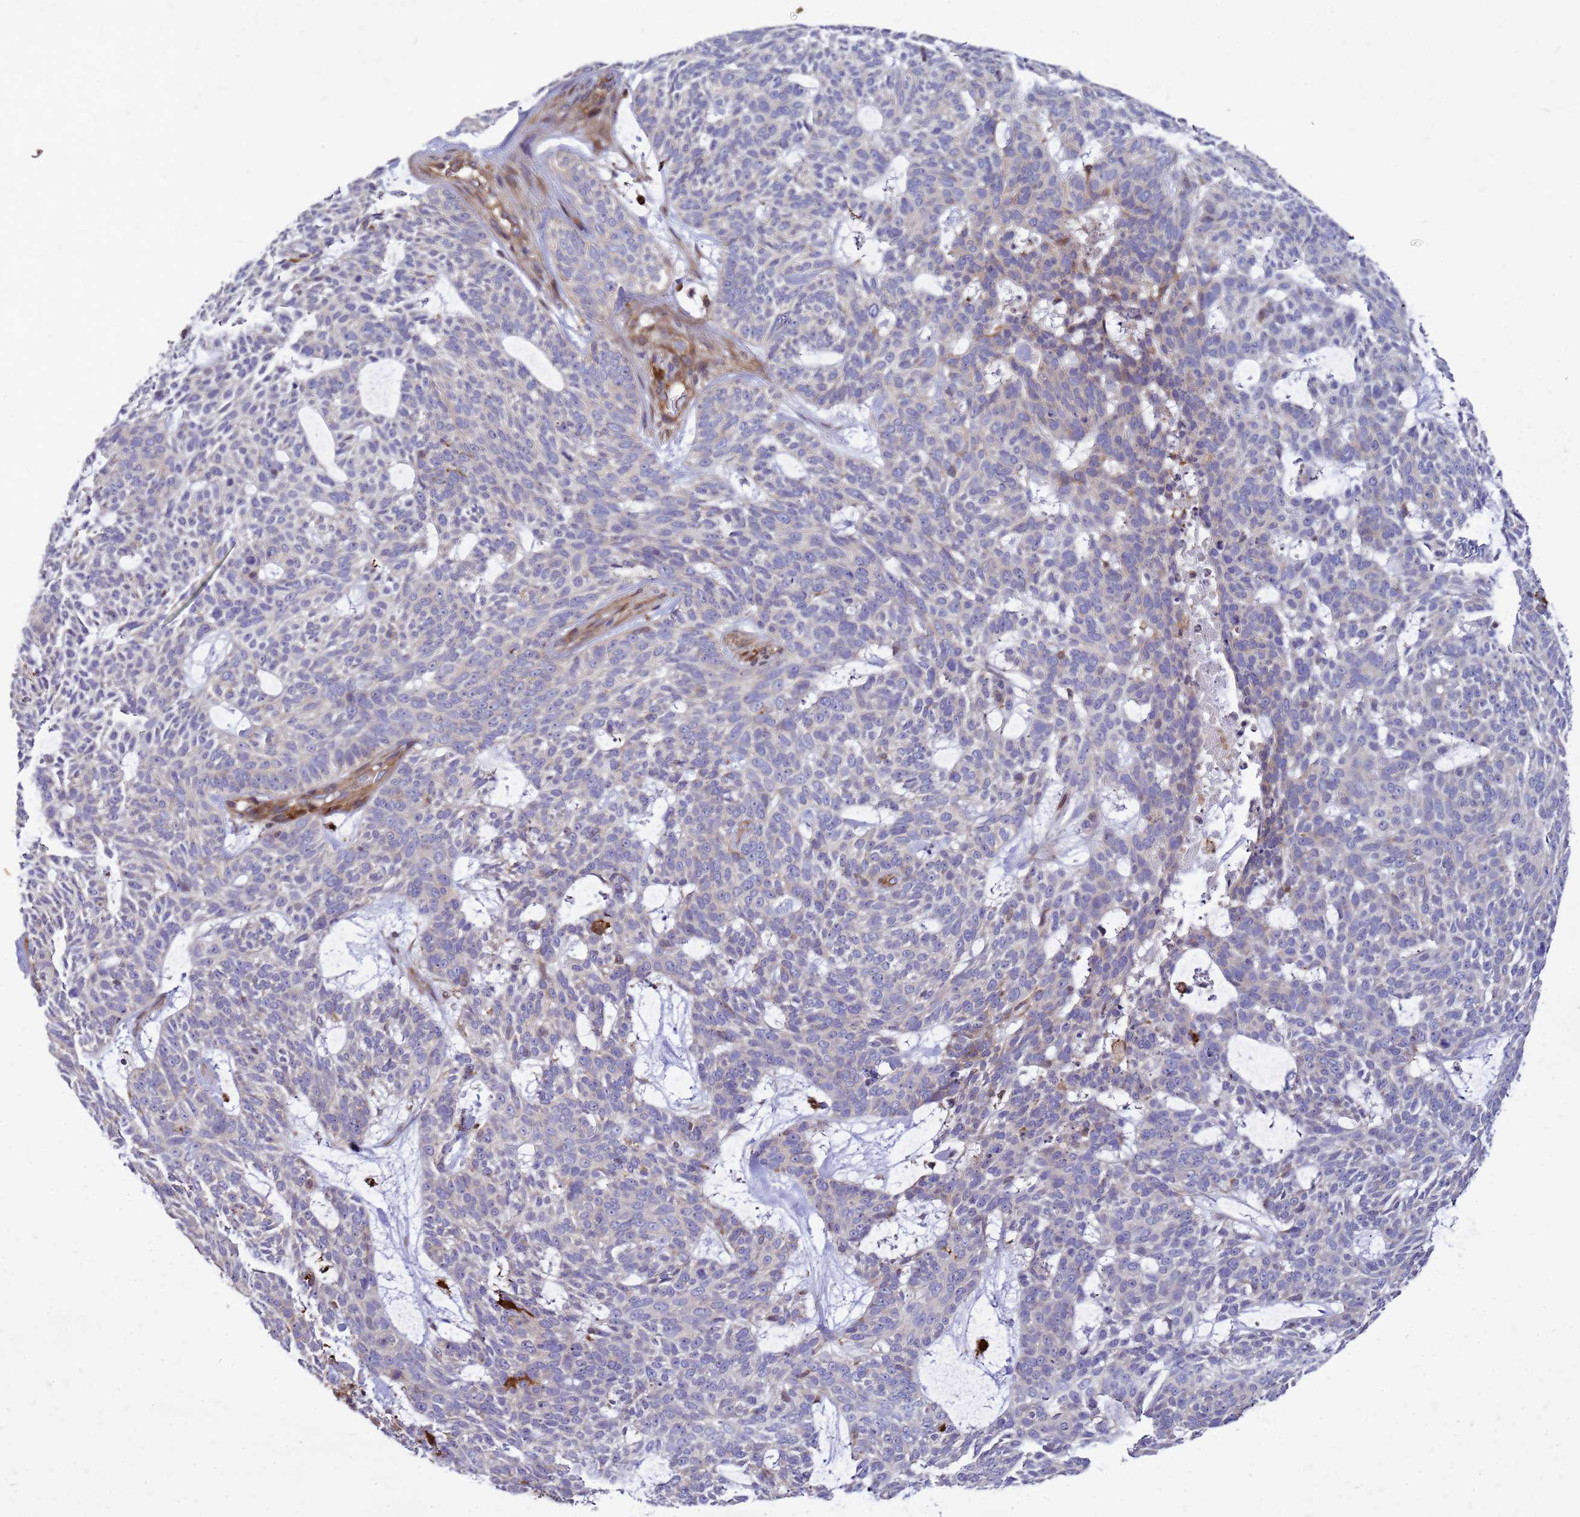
{"staining": {"intensity": "negative", "quantity": "none", "location": "none"}, "tissue": "skin cancer", "cell_type": "Tumor cells", "image_type": "cancer", "snomed": [{"axis": "morphology", "description": "Basal cell carcinoma"}, {"axis": "topography", "description": "Skin"}], "caption": "This histopathology image is of skin basal cell carcinoma stained with immunohistochemistry (IHC) to label a protein in brown with the nuclei are counter-stained blue. There is no positivity in tumor cells.", "gene": "RNF215", "patient": {"sex": "male", "age": 75}}